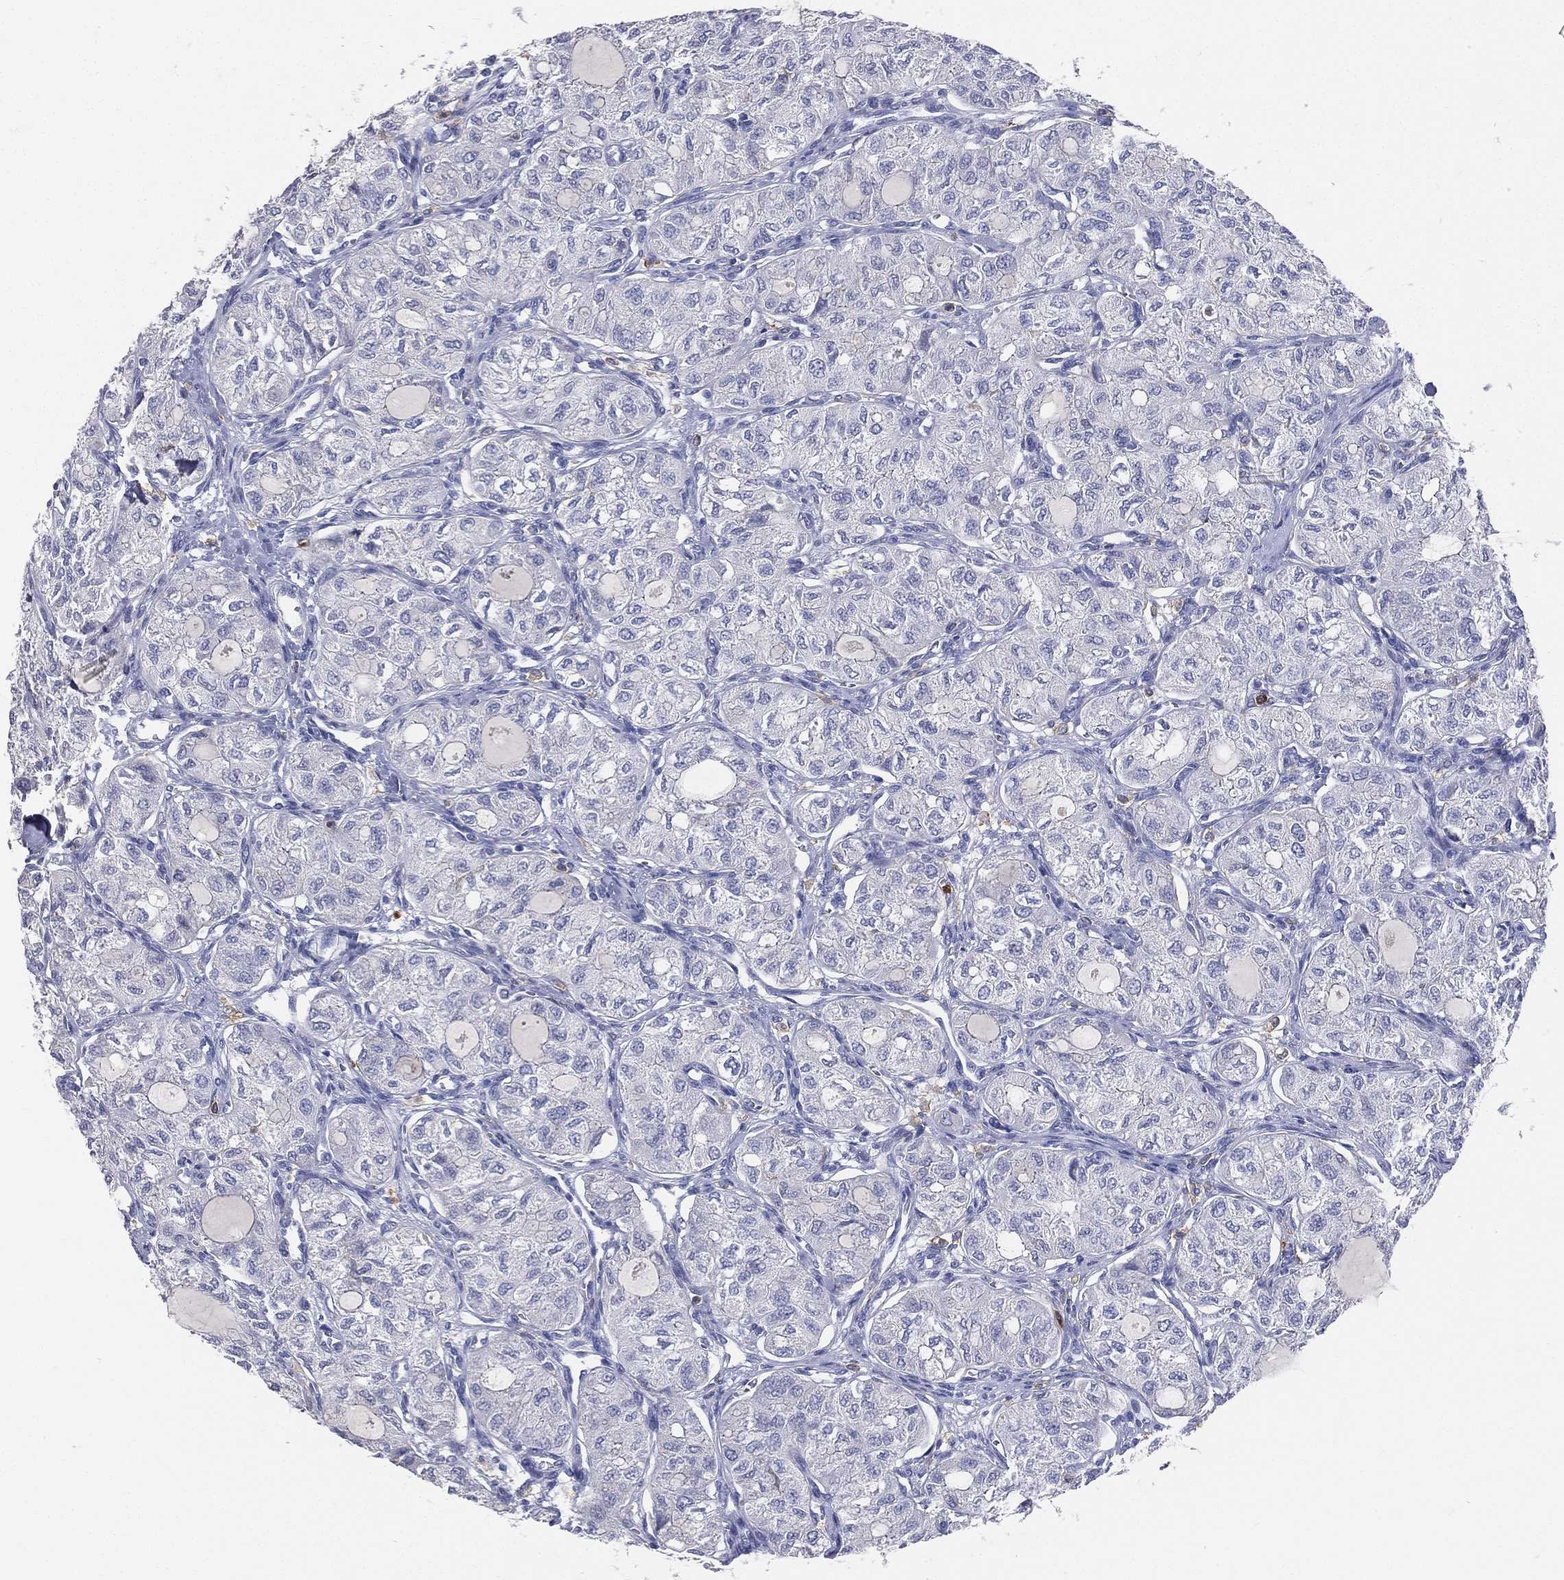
{"staining": {"intensity": "negative", "quantity": "none", "location": "none"}, "tissue": "thyroid cancer", "cell_type": "Tumor cells", "image_type": "cancer", "snomed": [{"axis": "morphology", "description": "Follicular adenoma carcinoma, NOS"}, {"axis": "topography", "description": "Thyroid gland"}], "caption": "Immunohistochemistry image of neoplastic tissue: thyroid cancer stained with DAB (3,3'-diaminobenzidine) reveals no significant protein positivity in tumor cells. The staining is performed using DAB (3,3'-diaminobenzidine) brown chromogen with nuclei counter-stained in using hematoxylin.", "gene": "CD33", "patient": {"sex": "male", "age": 75}}